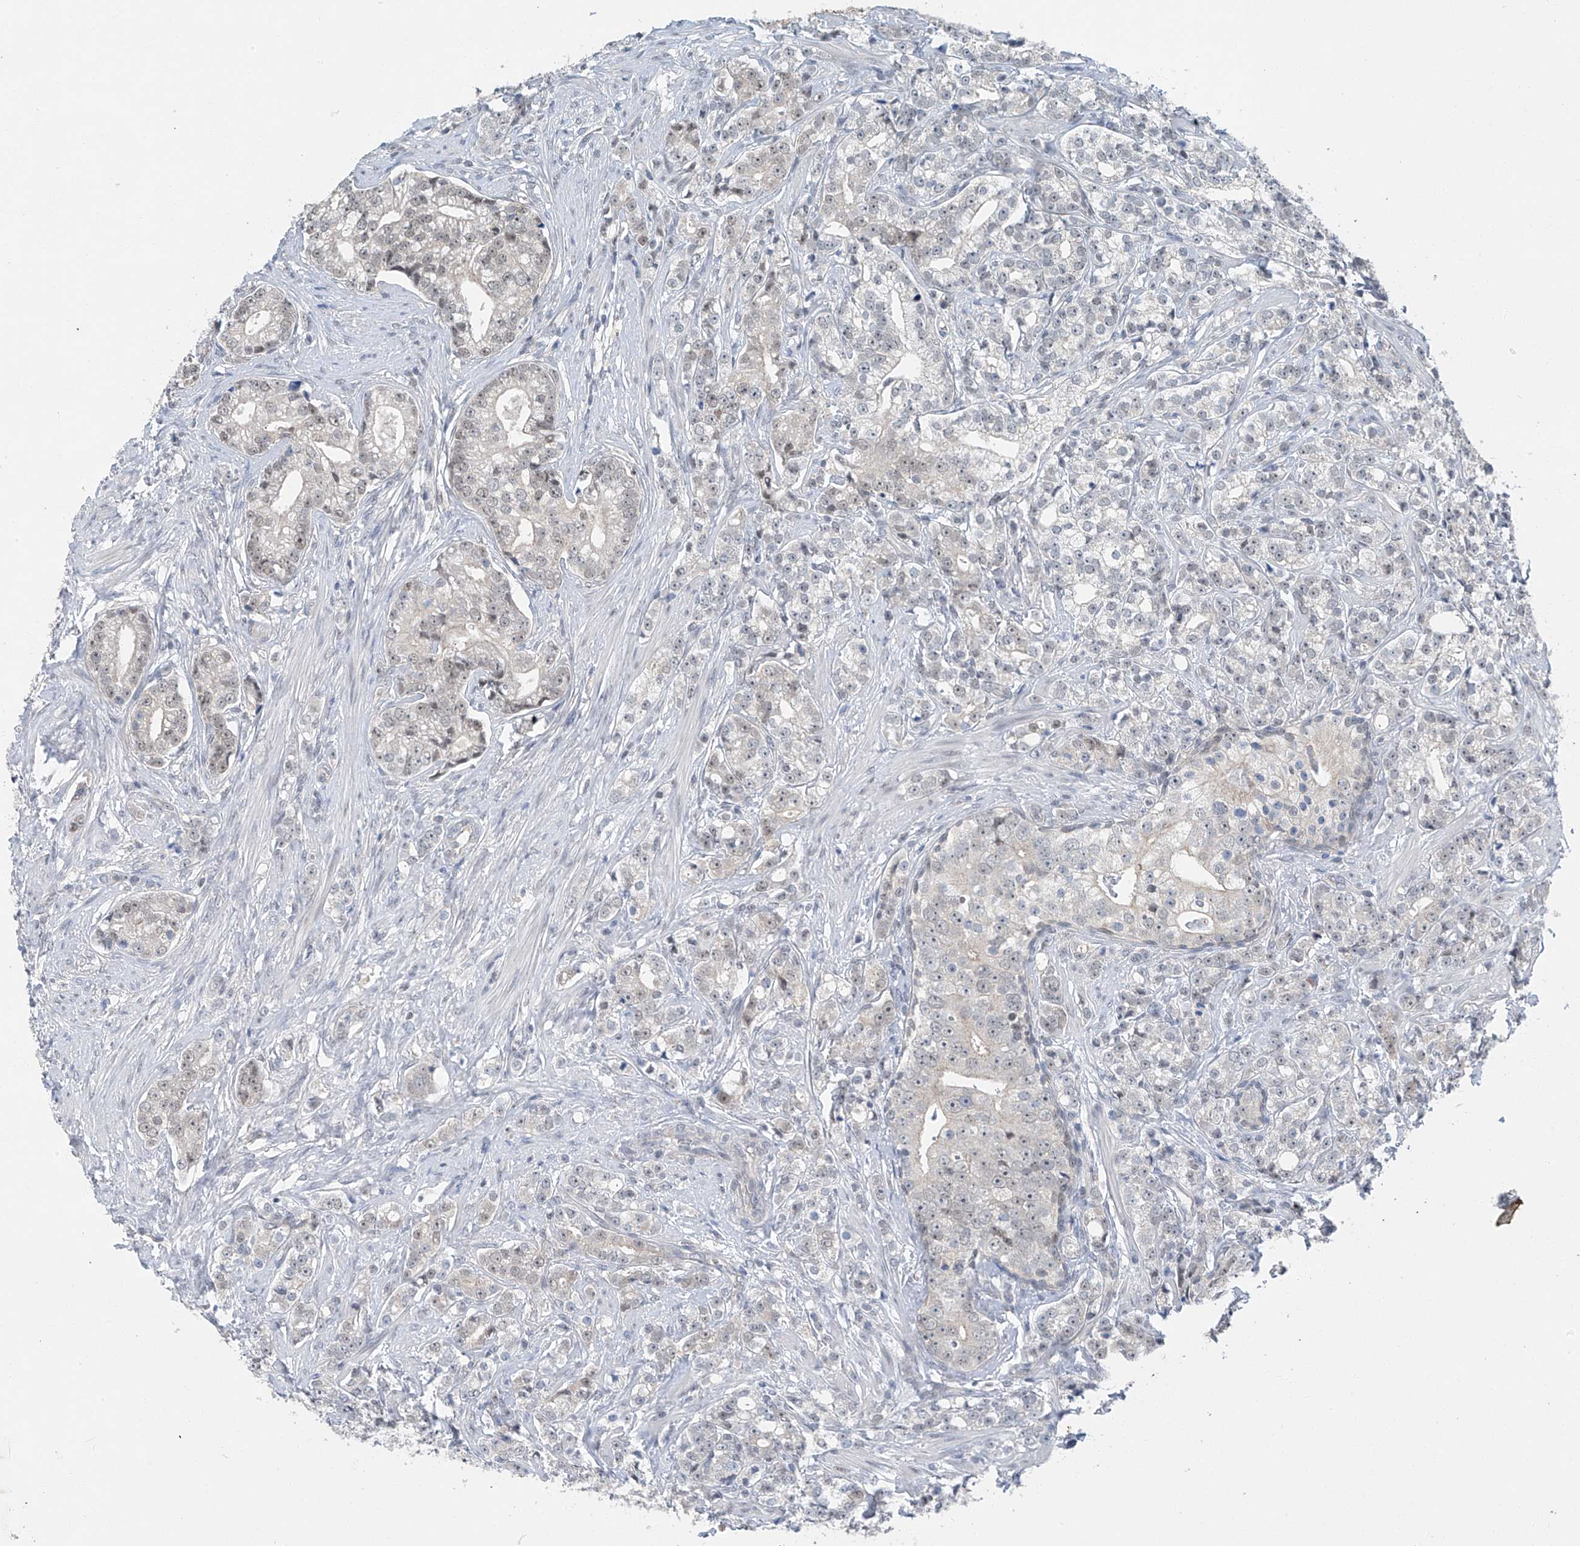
{"staining": {"intensity": "negative", "quantity": "none", "location": "none"}, "tissue": "prostate cancer", "cell_type": "Tumor cells", "image_type": "cancer", "snomed": [{"axis": "morphology", "description": "Adenocarcinoma, High grade"}, {"axis": "topography", "description": "Prostate"}], "caption": "The photomicrograph shows no significant expression in tumor cells of prostate cancer. (Brightfield microscopy of DAB (3,3'-diaminobenzidine) immunohistochemistry at high magnification).", "gene": "TAF8", "patient": {"sex": "male", "age": 69}}